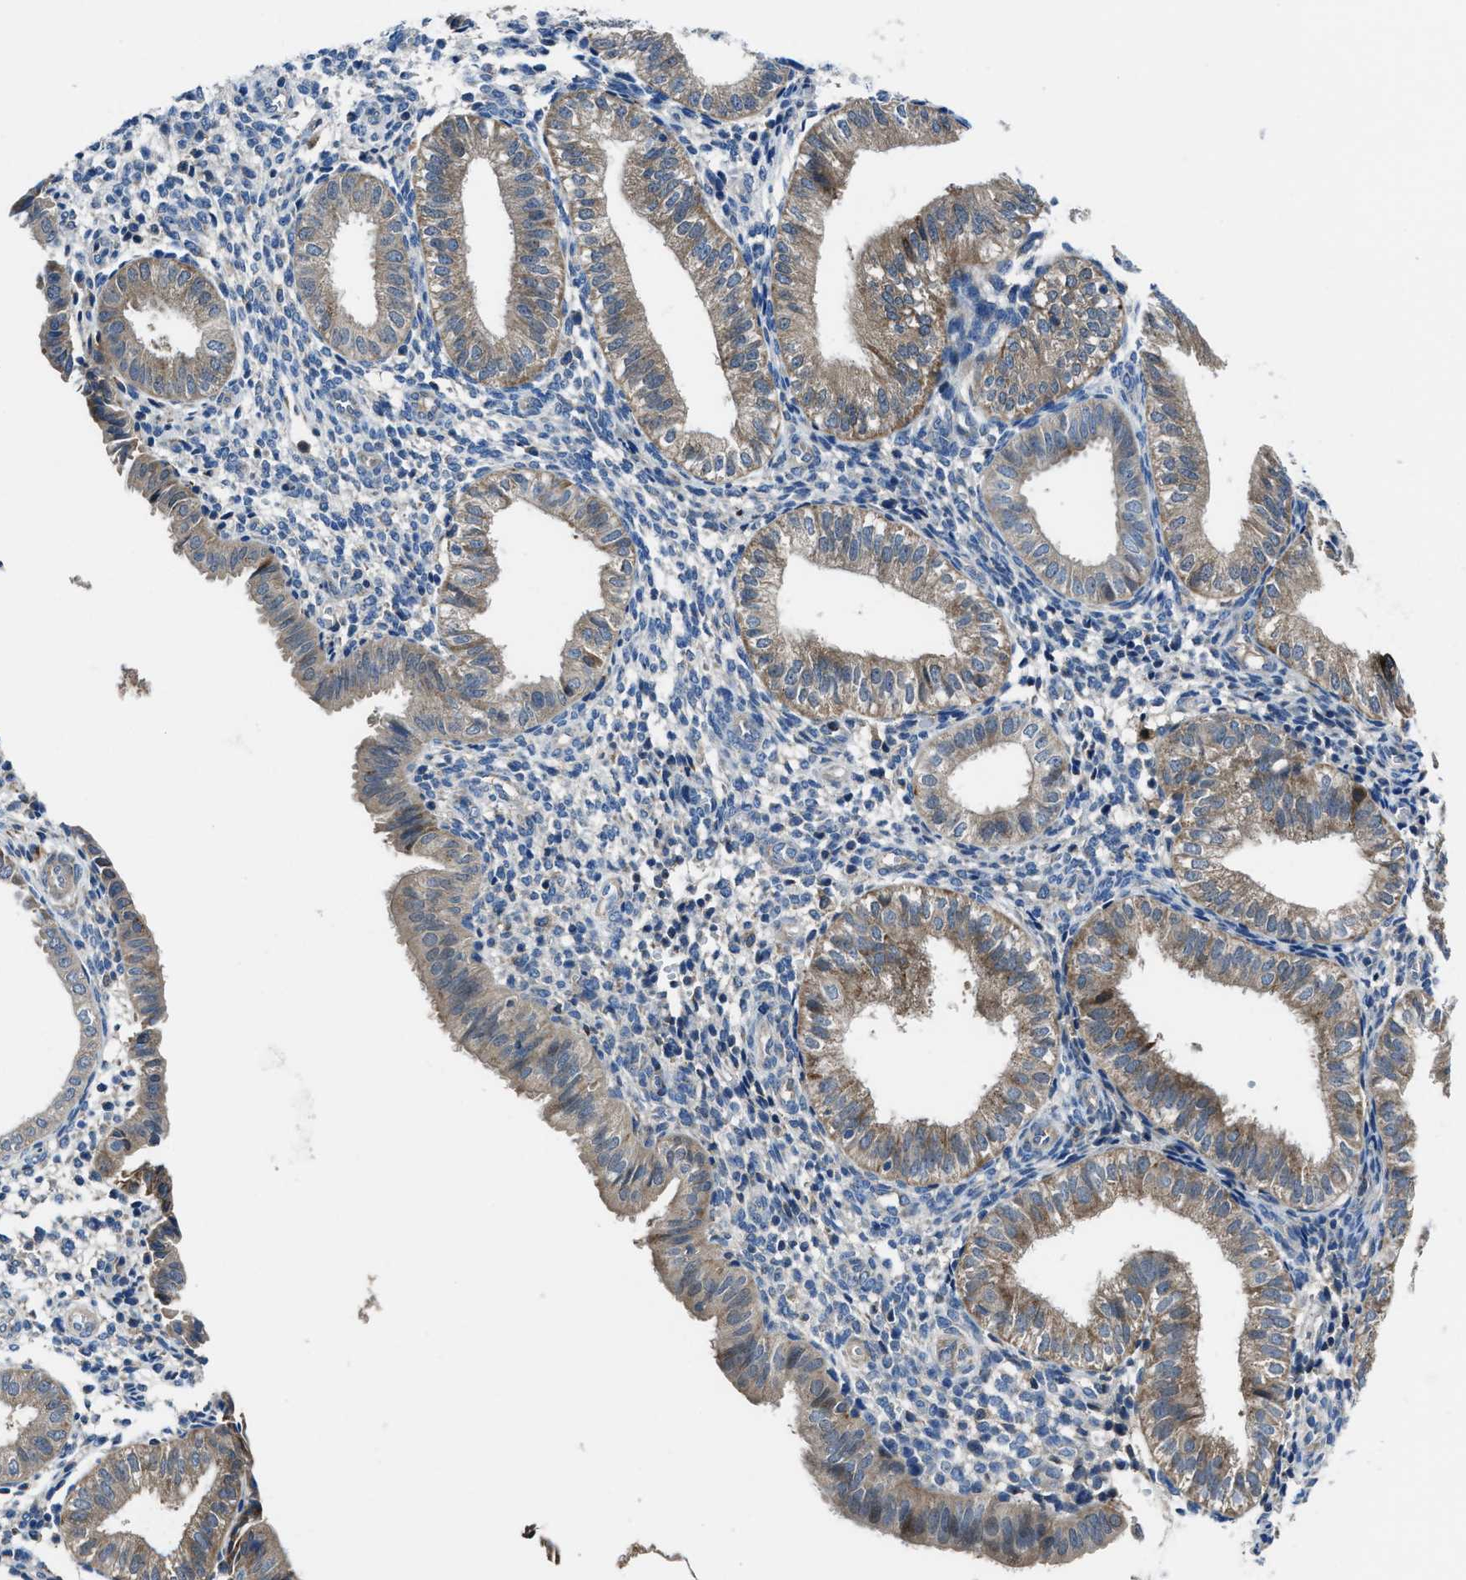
{"staining": {"intensity": "negative", "quantity": "none", "location": "none"}, "tissue": "endometrium", "cell_type": "Cells in endometrial stroma", "image_type": "normal", "snomed": [{"axis": "morphology", "description": "Normal tissue, NOS"}, {"axis": "topography", "description": "Endometrium"}], "caption": "The histopathology image demonstrates no staining of cells in endometrial stroma in normal endometrium.", "gene": "MAP3K20", "patient": {"sex": "female", "age": 39}}